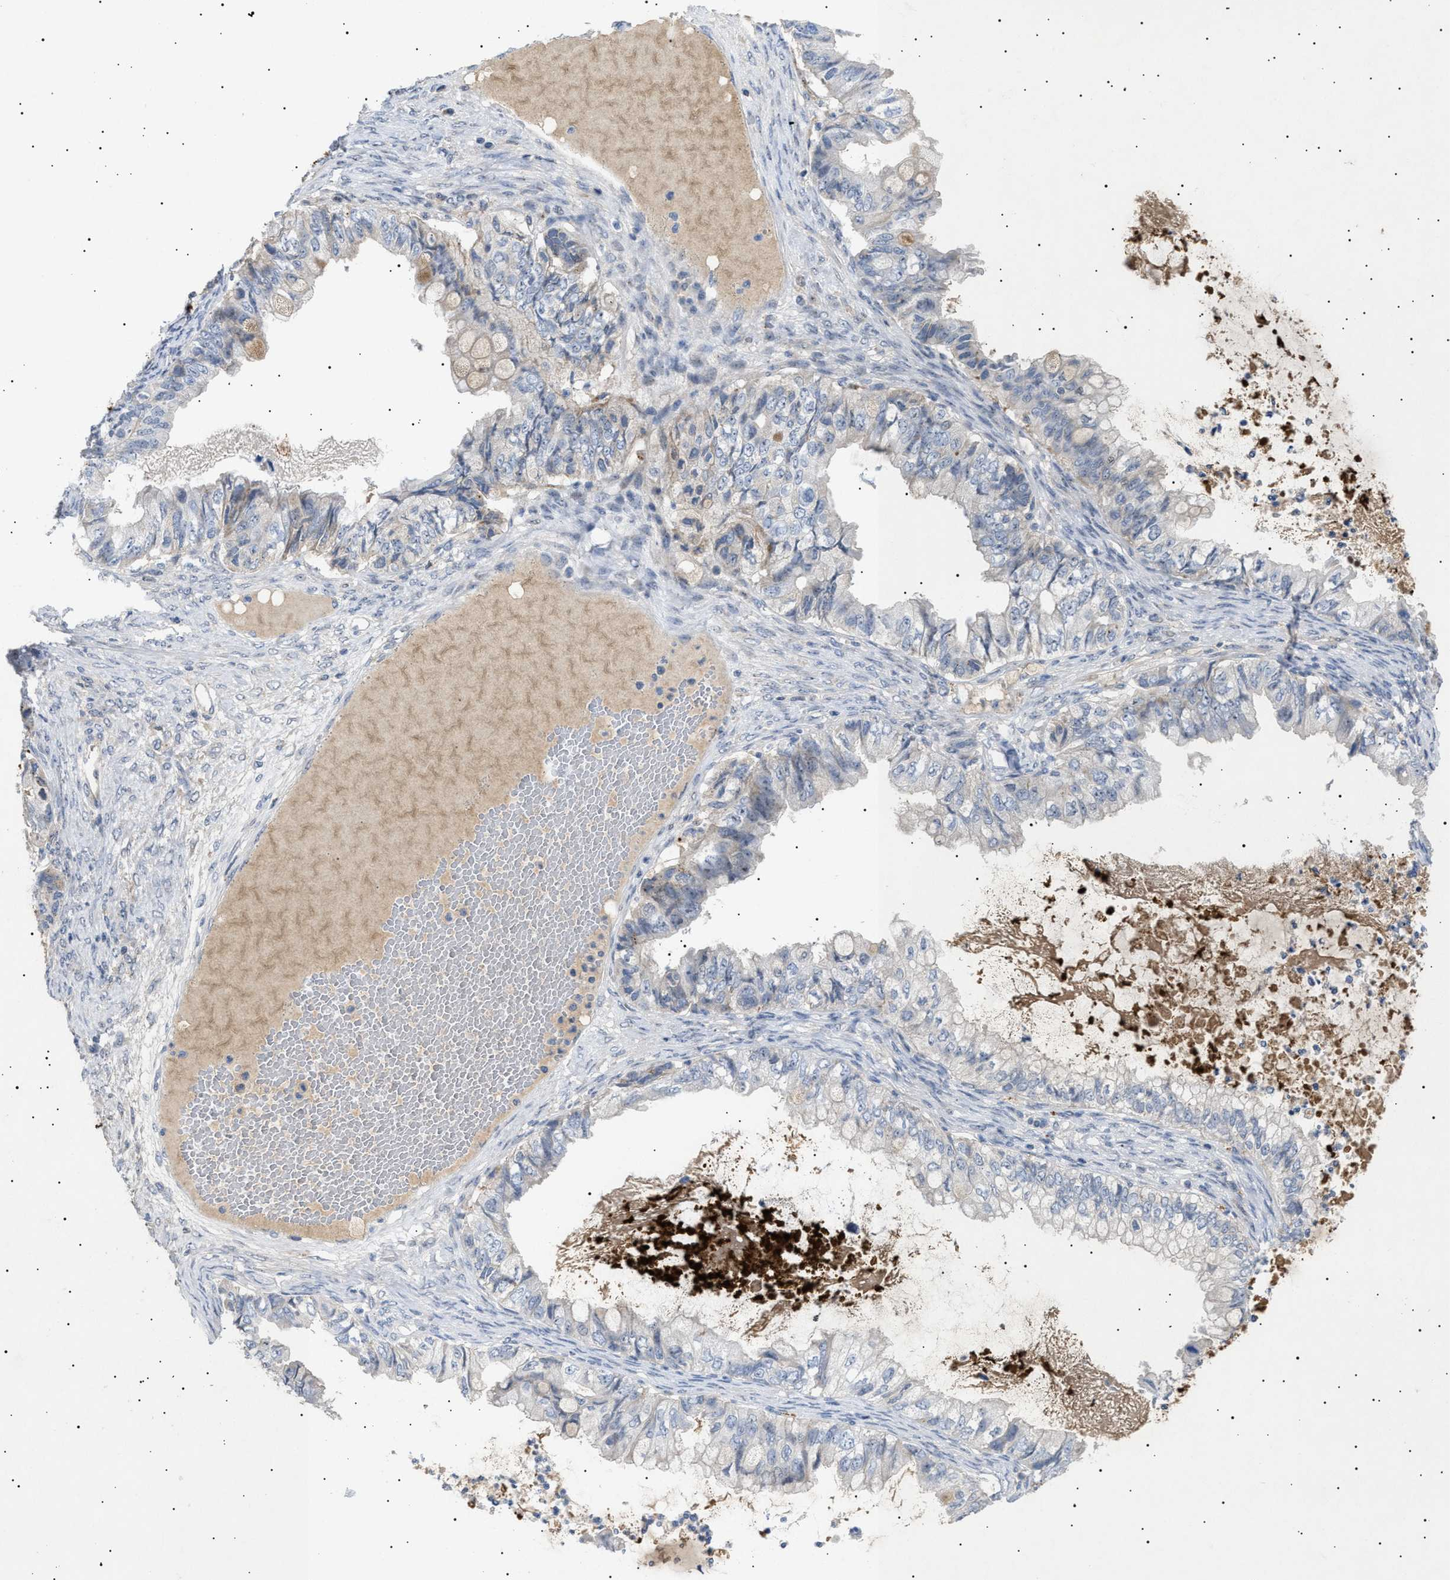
{"staining": {"intensity": "weak", "quantity": "<25%", "location": "cytoplasmic/membranous"}, "tissue": "ovarian cancer", "cell_type": "Tumor cells", "image_type": "cancer", "snomed": [{"axis": "morphology", "description": "Cystadenocarcinoma, mucinous, NOS"}, {"axis": "topography", "description": "Ovary"}], "caption": "This is a photomicrograph of IHC staining of mucinous cystadenocarcinoma (ovarian), which shows no expression in tumor cells.", "gene": "SIRT5", "patient": {"sex": "female", "age": 80}}